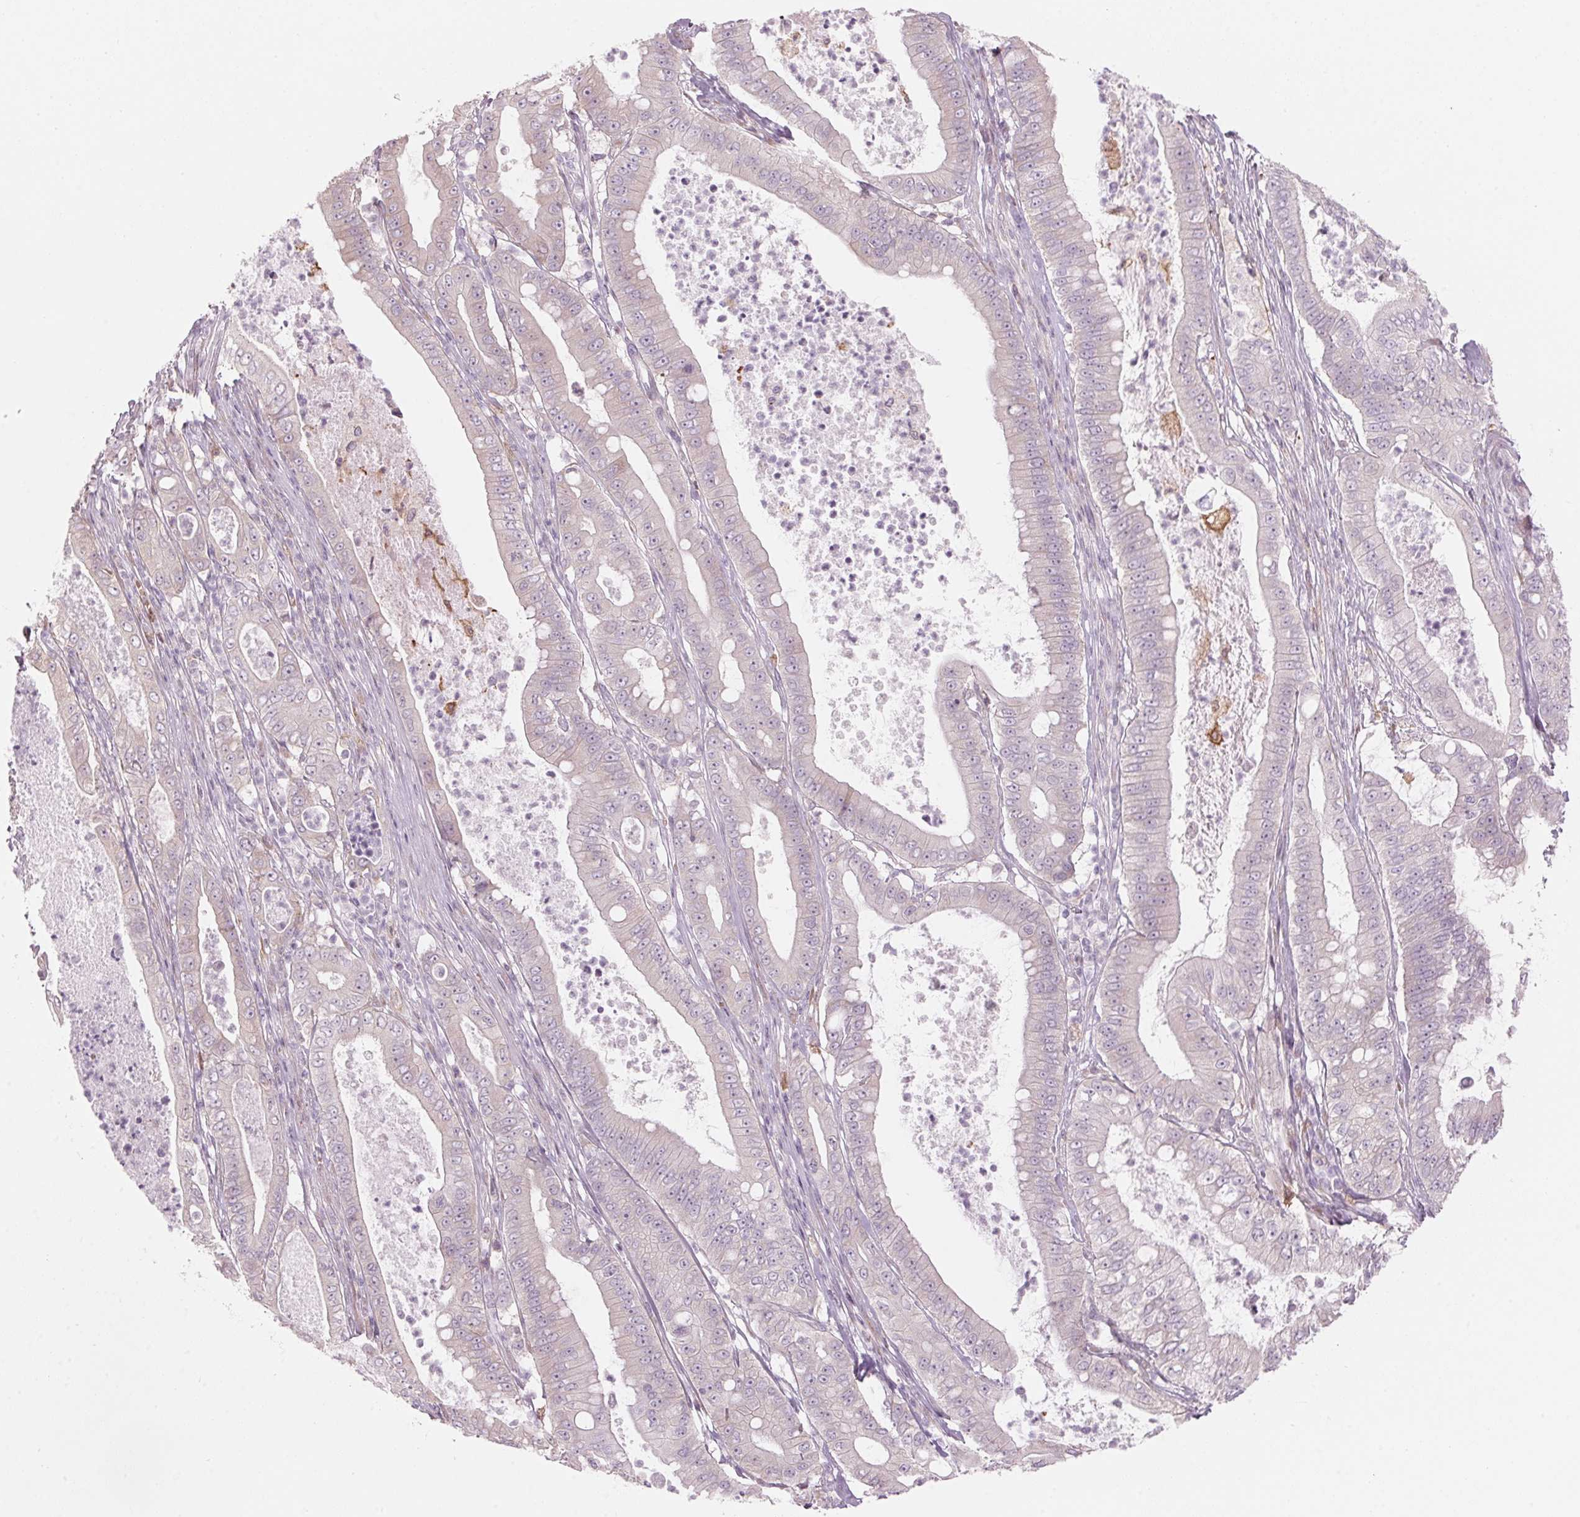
{"staining": {"intensity": "negative", "quantity": "none", "location": "none"}, "tissue": "pancreatic cancer", "cell_type": "Tumor cells", "image_type": "cancer", "snomed": [{"axis": "morphology", "description": "Adenocarcinoma, NOS"}, {"axis": "topography", "description": "Pancreas"}], "caption": "IHC of adenocarcinoma (pancreatic) shows no staining in tumor cells.", "gene": "GNMT", "patient": {"sex": "male", "age": 71}}